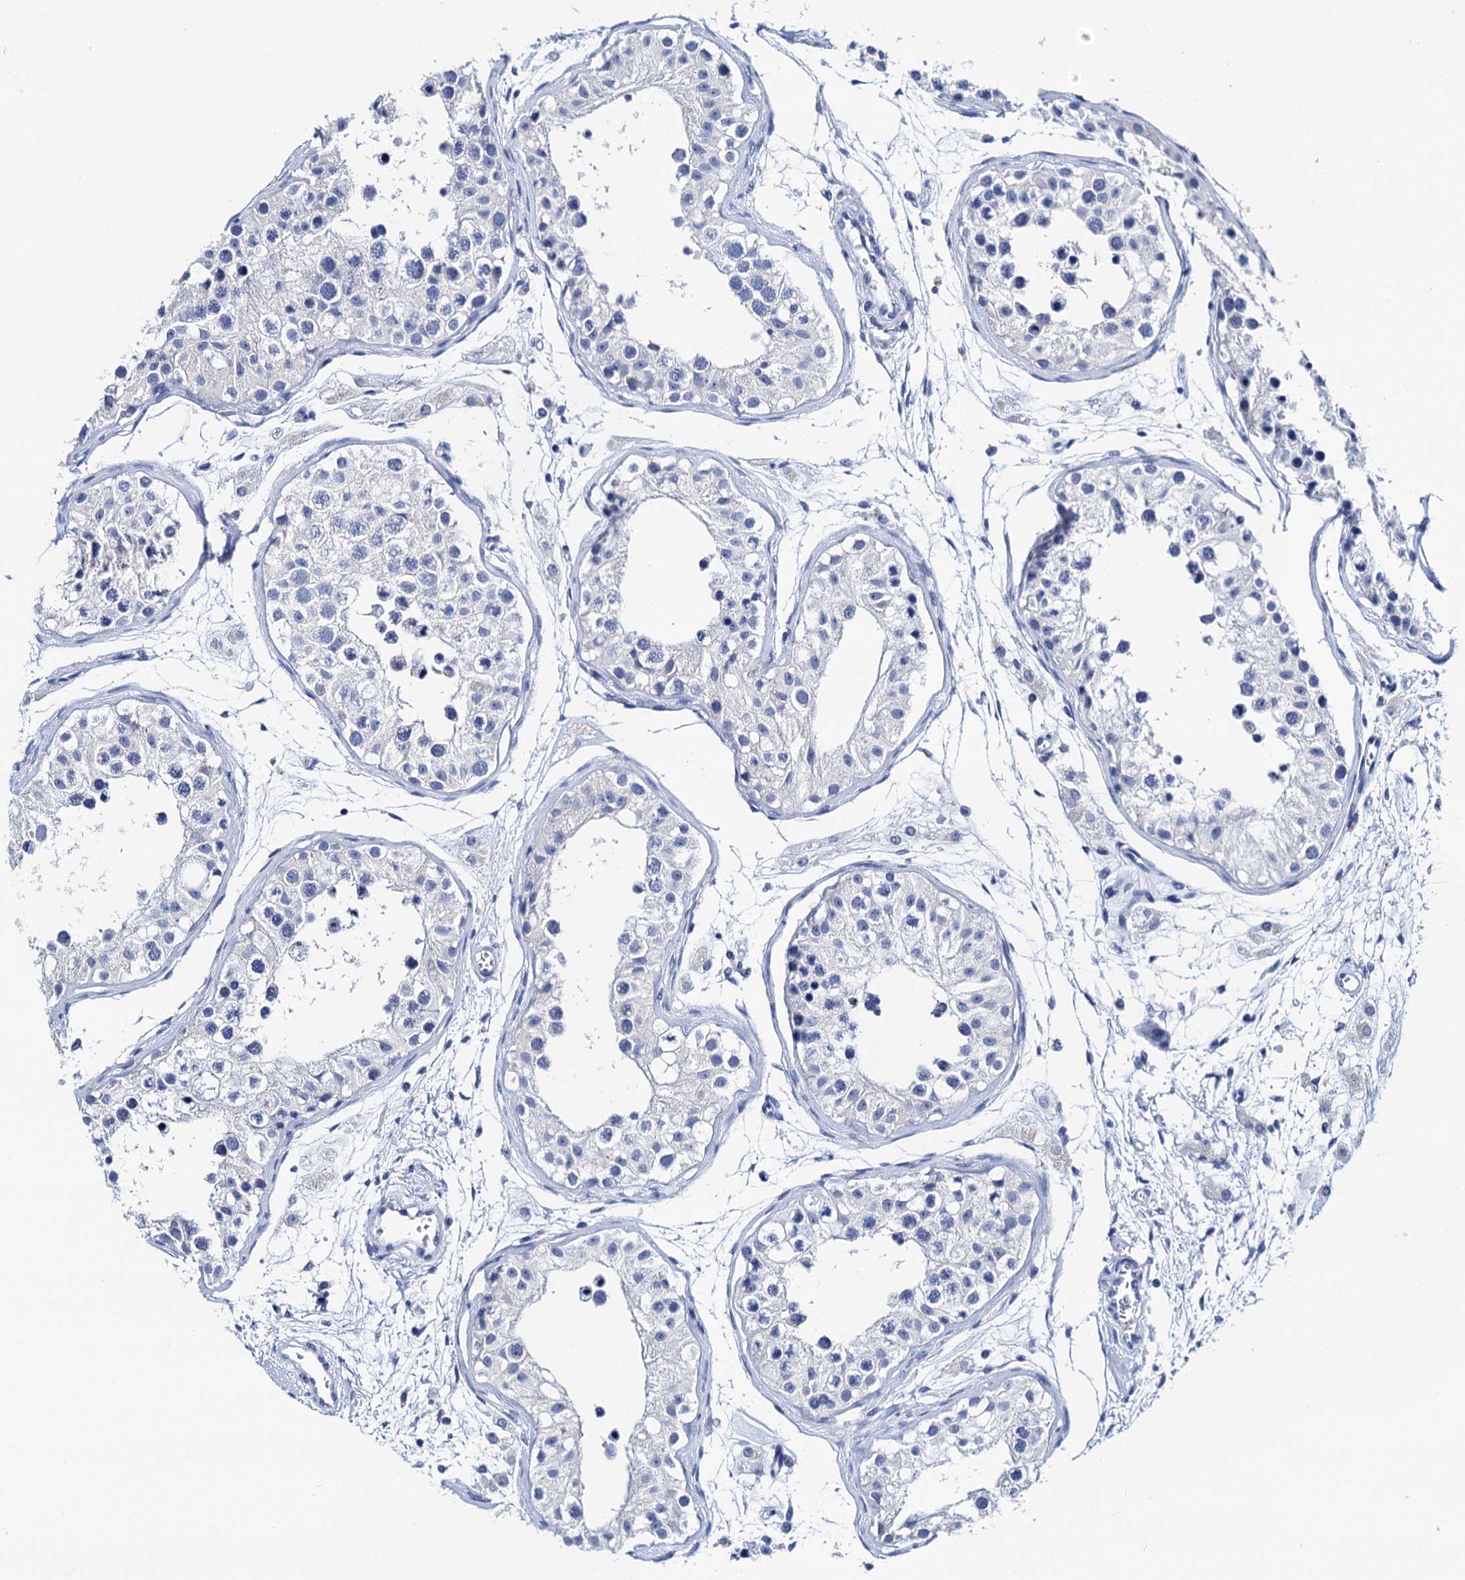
{"staining": {"intensity": "negative", "quantity": "none", "location": "none"}, "tissue": "testis", "cell_type": "Cells in seminiferous ducts", "image_type": "normal", "snomed": [{"axis": "morphology", "description": "Normal tissue, NOS"}, {"axis": "morphology", "description": "Adenocarcinoma, metastatic, NOS"}, {"axis": "topography", "description": "Testis"}], "caption": "An immunohistochemistry photomicrograph of benign testis is shown. There is no staining in cells in seminiferous ducts of testis.", "gene": "LYPD3", "patient": {"sex": "male", "age": 26}}